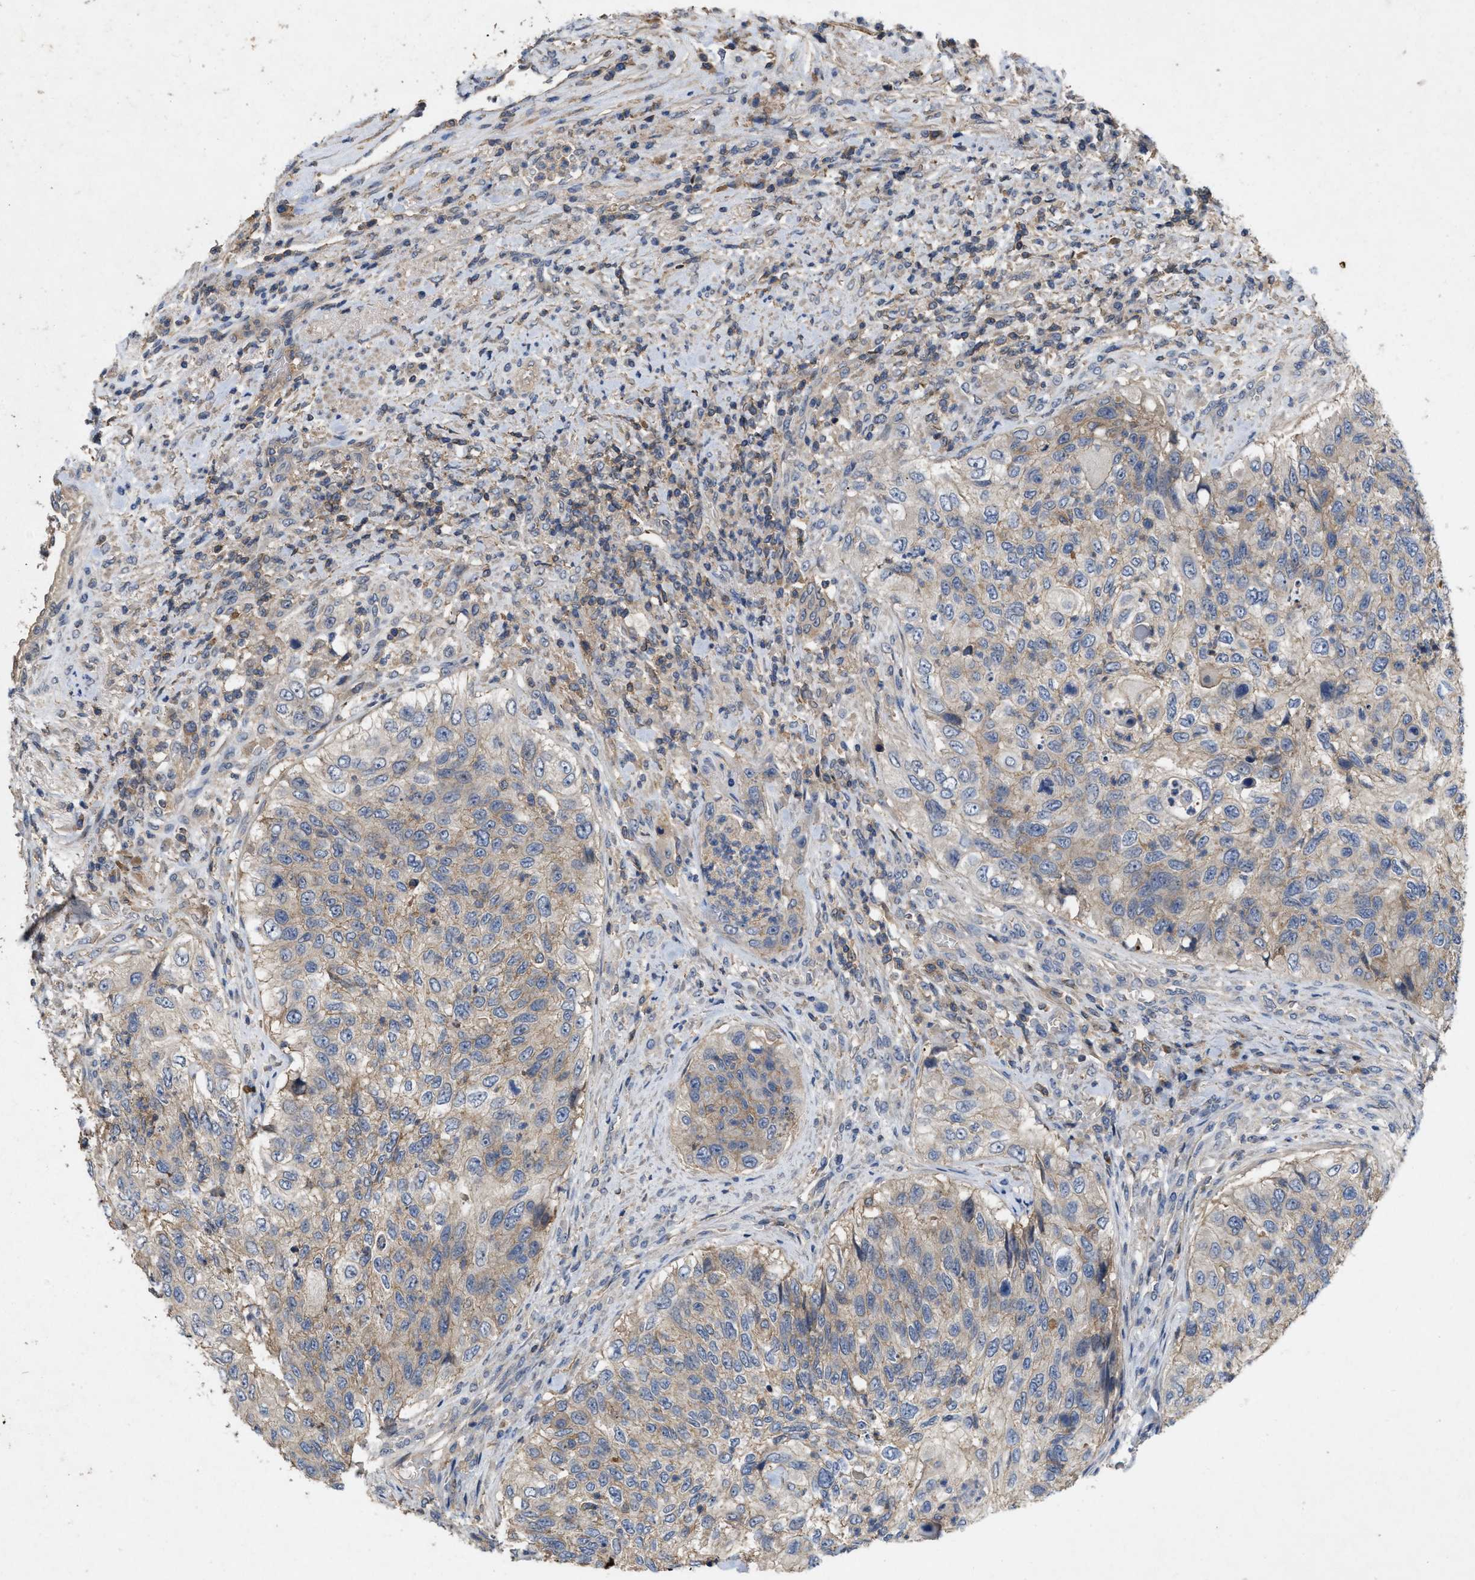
{"staining": {"intensity": "weak", "quantity": "25%-75%", "location": "cytoplasmic/membranous"}, "tissue": "urothelial cancer", "cell_type": "Tumor cells", "image_type": "cancer", "snomed": [{"axis": "morphology", "description": "Urothelial carcinoma, High grade"}, {"axis": "topography", "description": "Urinary bladder"}], "caption": "Urothelial carcinoma (high-grade) tissue reveals weak cytoplasmic/membranous expression in about 25%-75% of tumor cells, visualized by immunohistochemistry. Using DAB (3,3'-diaminobenzidine) (brown) and hematoxylin (blue) stains, captured at high magnification using brightfield microscopy.", "gene": "LPAR2", "patient": {"sex": "female", "age": 60}}